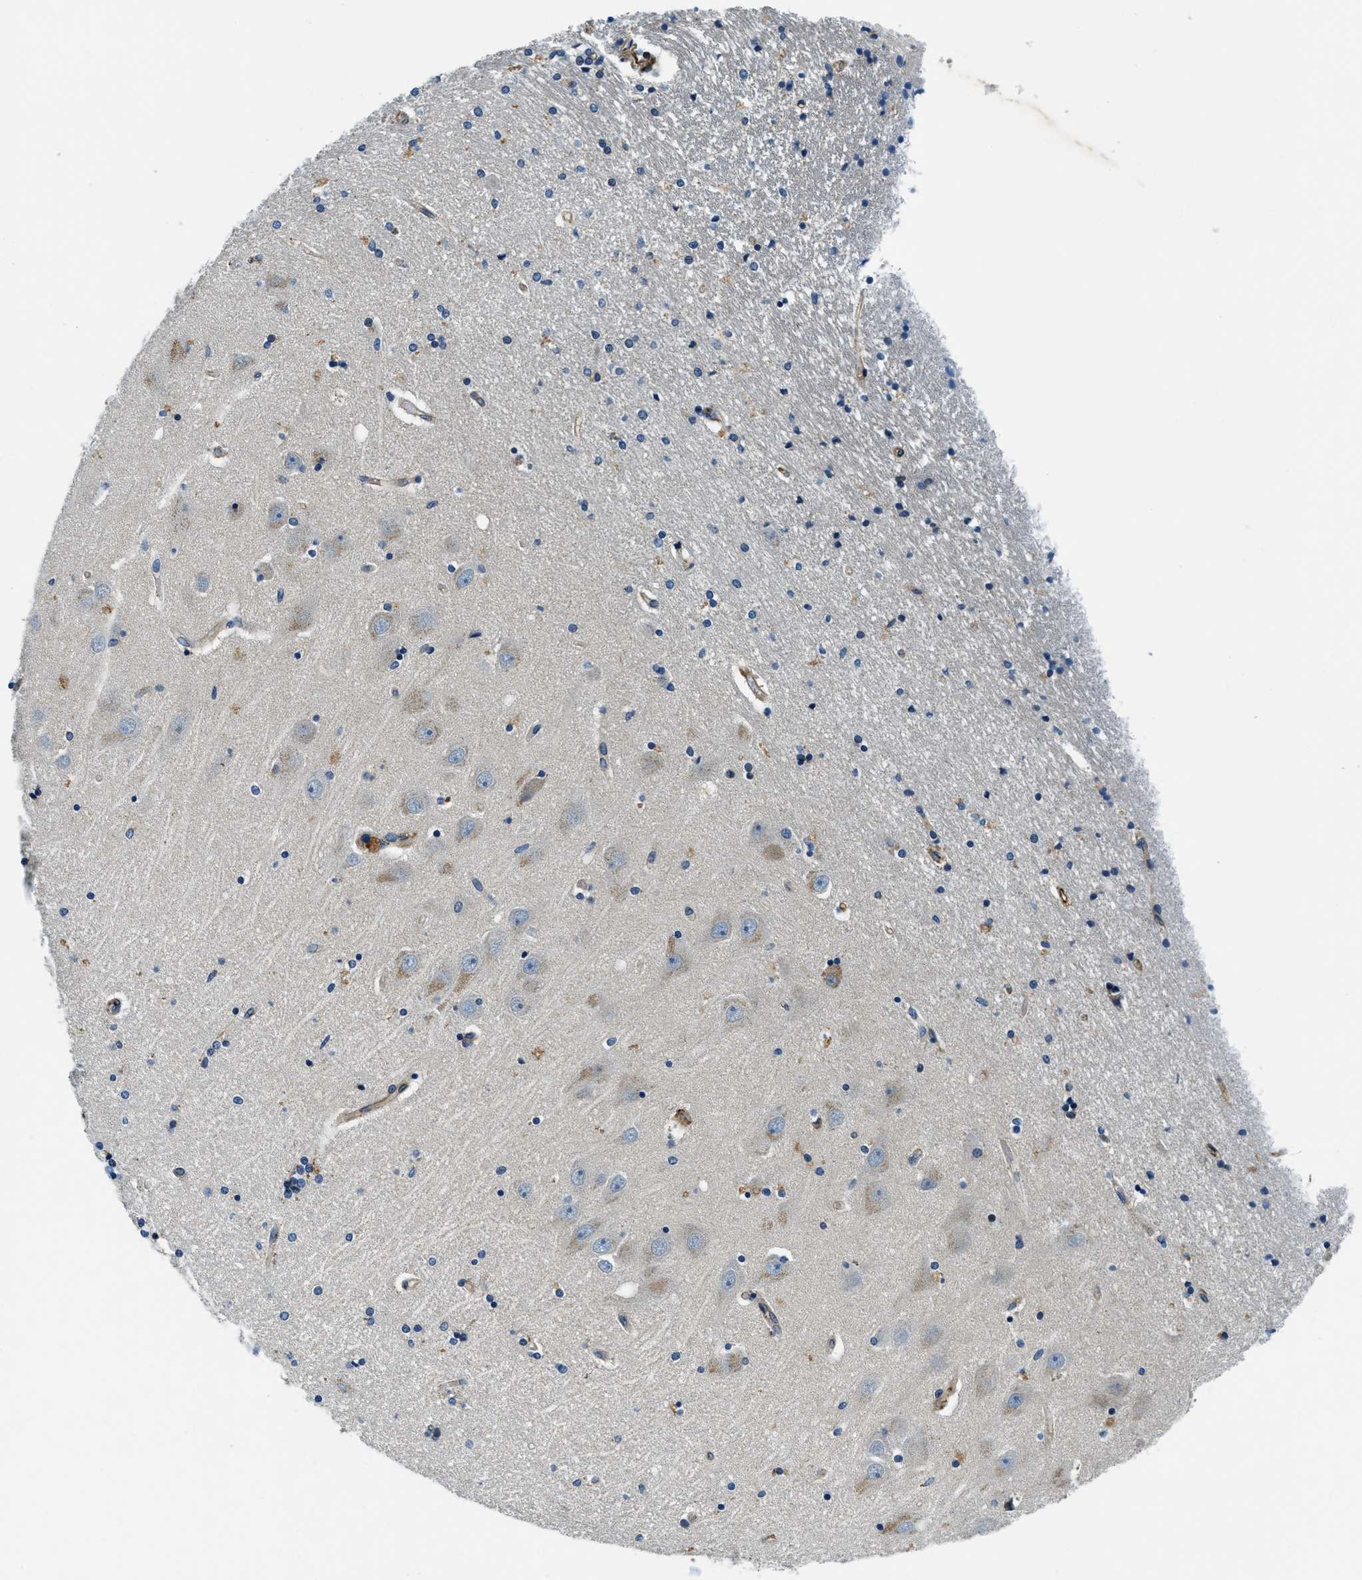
{"staining": {"intensity": "negative", "quantity": "none", "location": "none"}, "tissue": "hippocampus", "cell_type": "Glial cells", "image_type": "normal", "snomed": [{"axis": "morphology", "description": "Normal tissue, NOS"}, {"axis": "topography", "description": "Hippocampus"}], "caption": "Hippocampus stained for a protein using immunohistochemistry demonstrates no expression glial cells.", "gene": "GNS", "patient": {"sex": "female", "age": 54}}